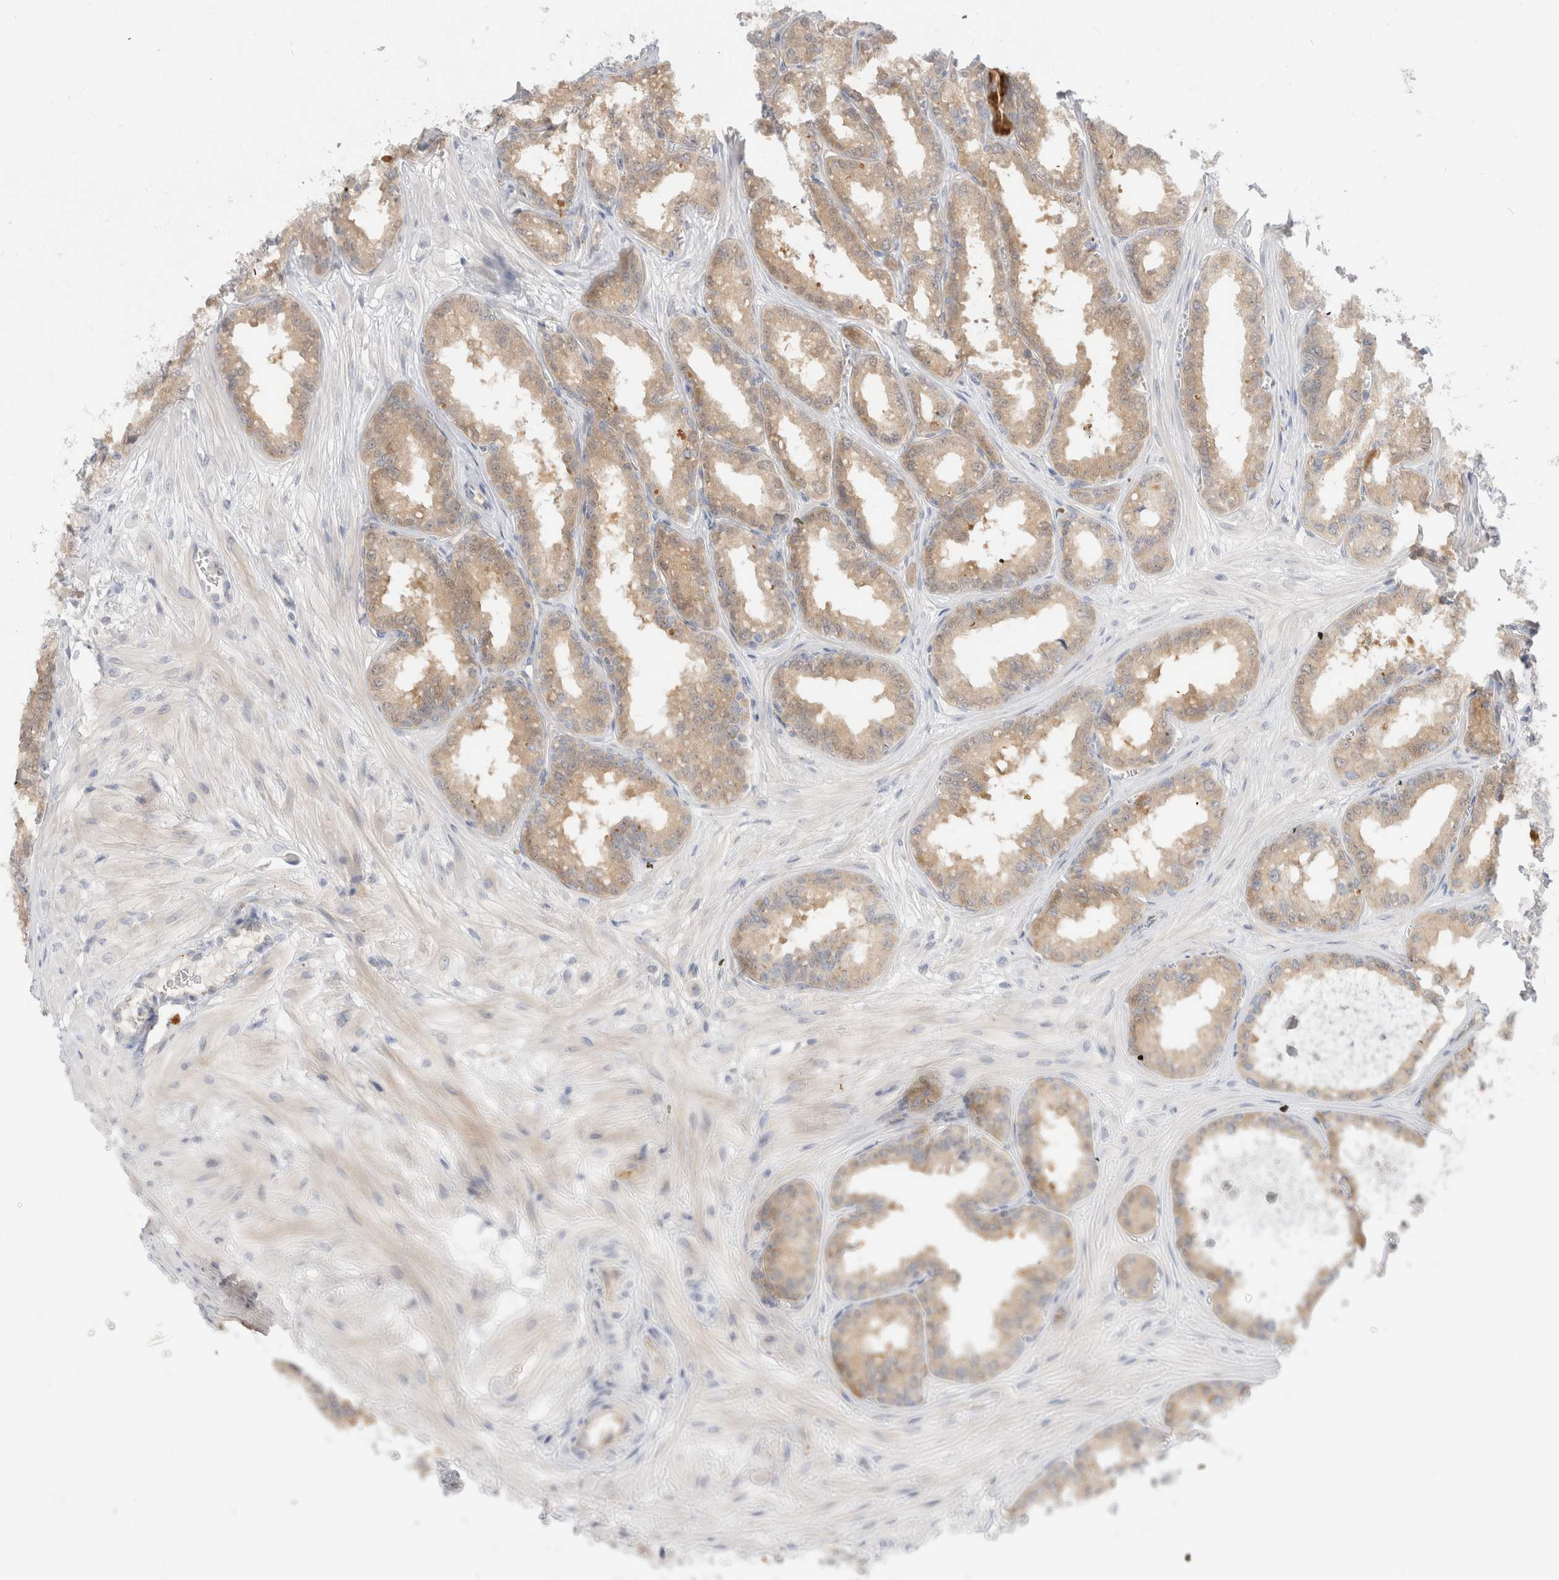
{"staining": {"intensity": "weak", "quantity": ">75%", "location": "cytoplasmic/membranous"}, "tissue": "seminal vesicle", "cell_type": "Glandular cells", "image_type": "normal", "snomed": [{"axis": "morphology", "description": "Normal tissue, NOS"}, {"axis": "topography", "description": "Prostate"}, {"axis": "topography", "description": "Seminal veicle"}], "caption": "Glandular cells exhibit low levels of weak cytoplasmic/membranous expression in approximately >75% of cells in normal seminal vesicle. (brown staining indicates protein expression, while blue staining denotes nuclei).", "gene": "EFCAB13", "patient": {"sex": "male", "age": 51}}